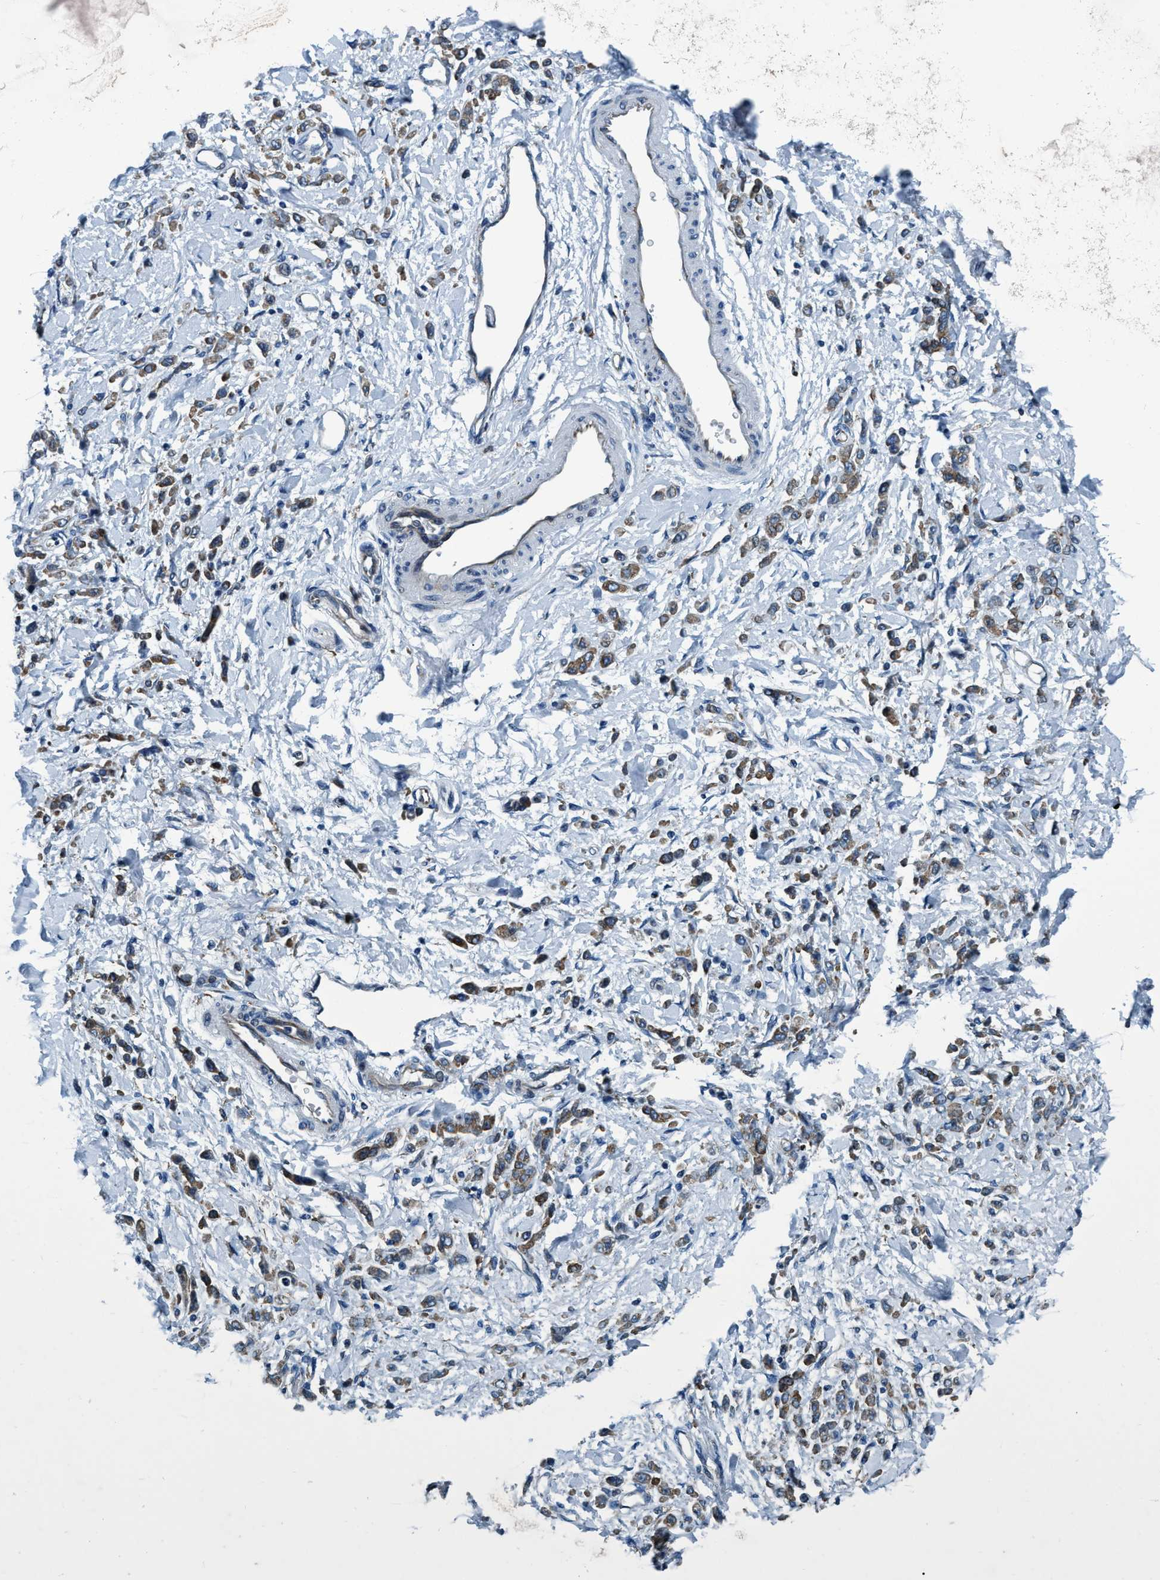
{"staining": {"intensity": "moderate", "quantity": "25%-75%", "location": "cytoplasmic/membranous"}, "tissue": "stomach cancer", "cell_type": "Tumor cells", "image_type": "cancer", "snomed": [{"axis": "morphology", "description": "Normal tissue, NOS"}, {"axis": "morphology", "description": "Adenocarcinoma, NOS"}, {"axis": "topography", "description": "Stomach"}], "caption": "Adenocarcinoma (stomach) was stained to show a protein in brown. There is medium levels of moderate cytoplasmic/membranous expression in approximately 25%-75% of tumor cells.", "gene": "ARMC9", "patient": {"sex": "male", "age": 82}}